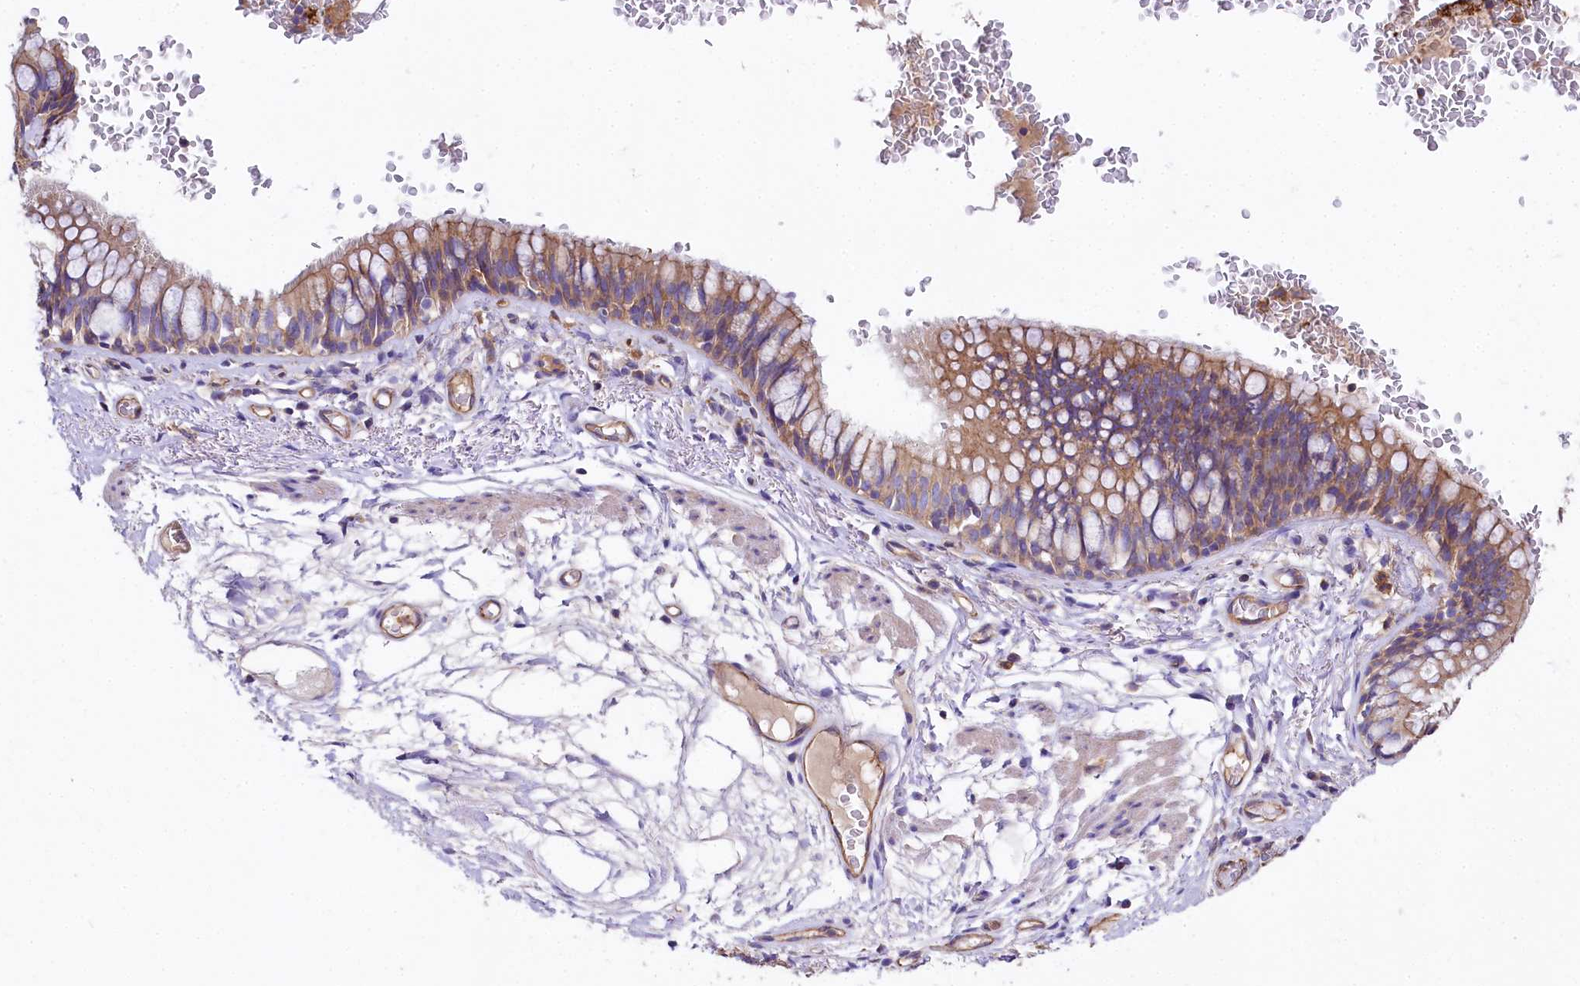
{"staining": {"intensity": "moderate", "quantity": ">75%", "location": "cytoplasmic/membranous"}, "tissue": "bronchus", "cell_type": "Respiratory epithelial cells", "image_type": "normal", "snomed": [{"axis": "morphology", "description": "Normal tissue, NOS"}, {"axis": "topography", "description": "Cartilage tissue"}, {"axis": "topography", "description": "Bronchus"}], "caption": "Bronchus stained with a brown dye demonstrates moderate cytoplasmic/membranous positive expression in about >75% of respiratory epithelial cells.", "gene": "FCHSD2", "patient": {"sex": "female", "age": 36}}